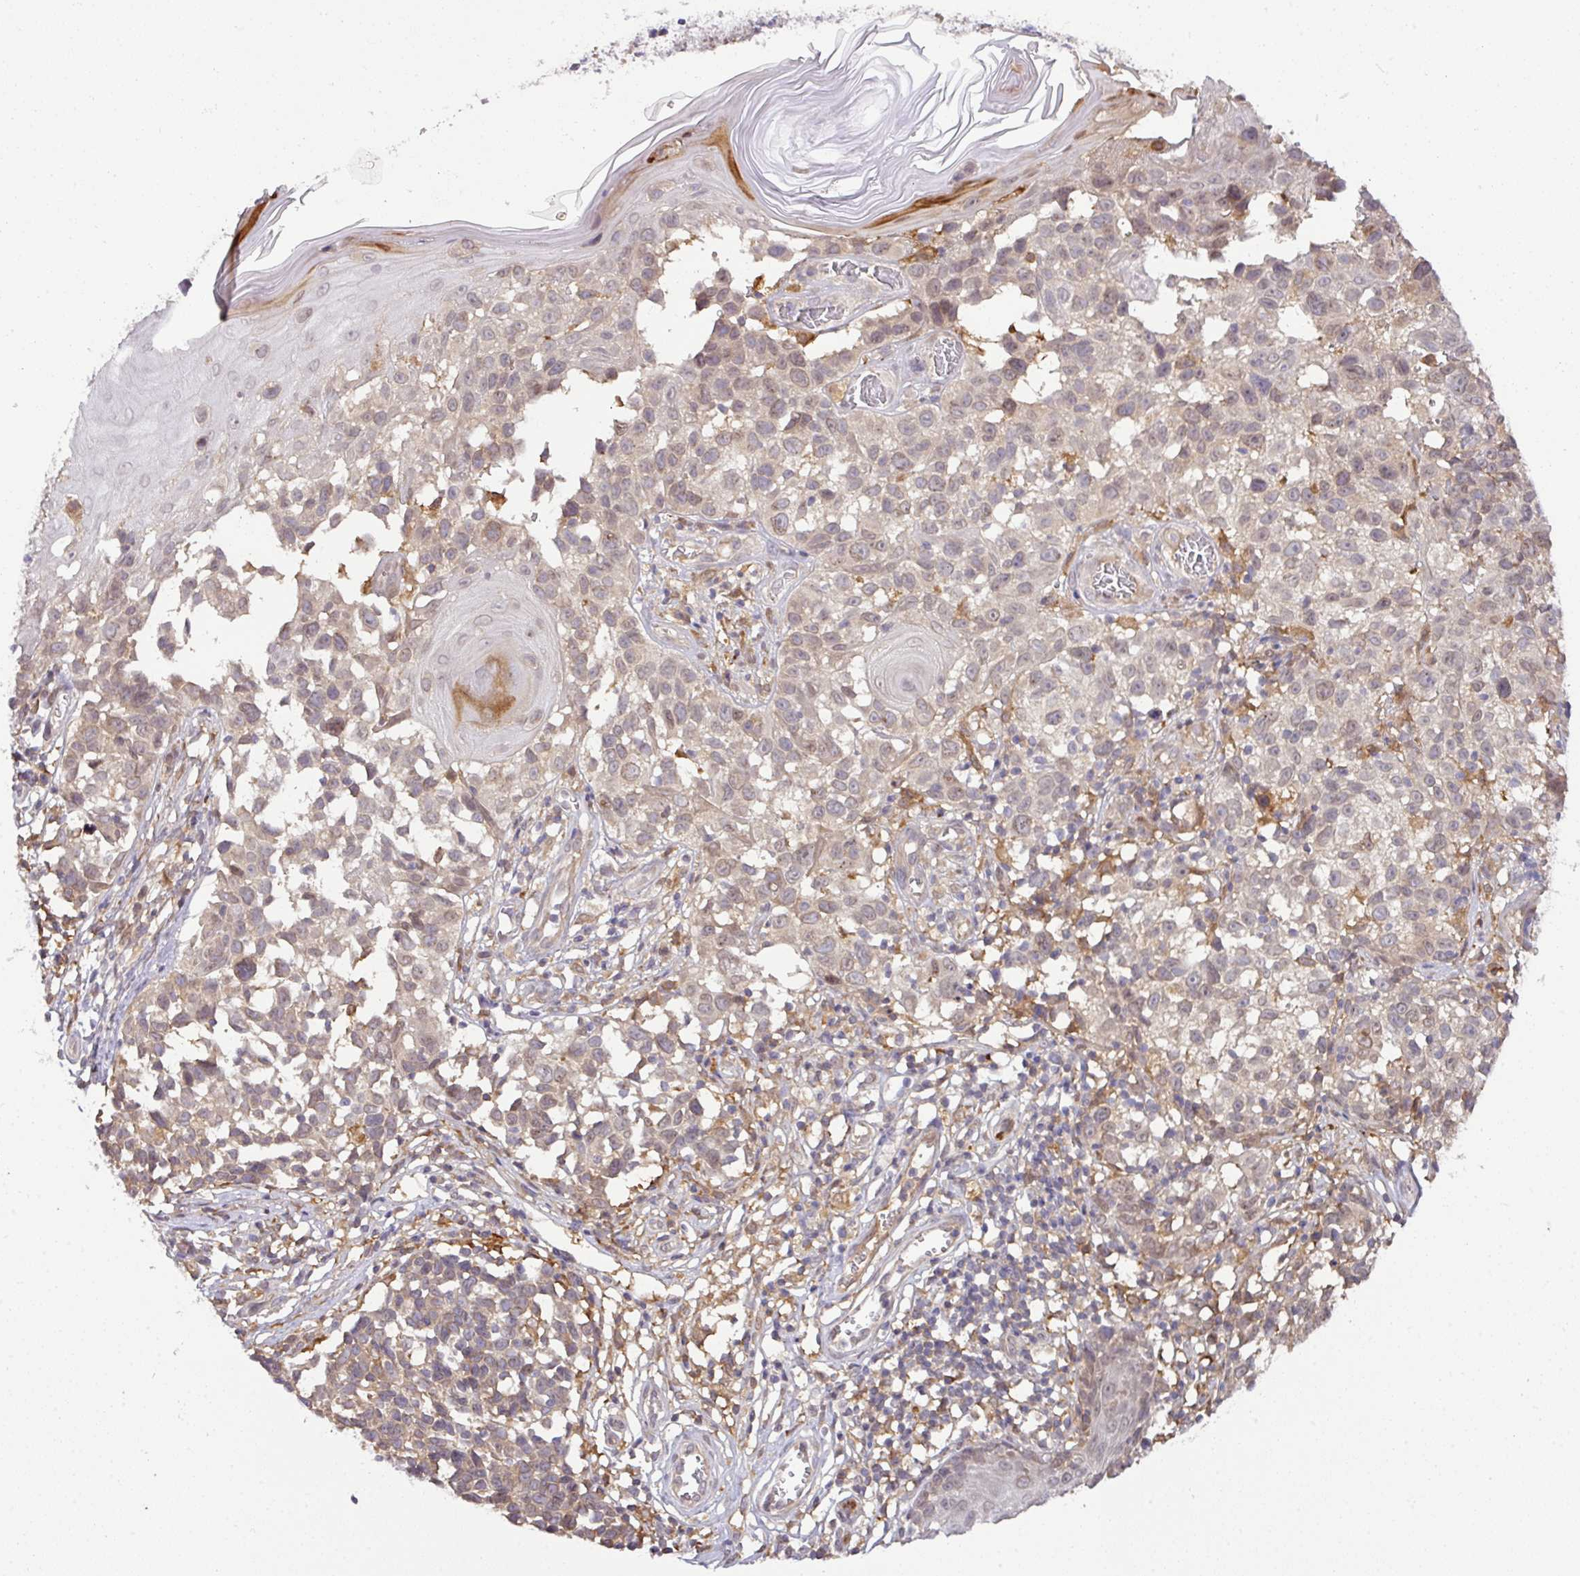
{"staining": {"intensity": "weak", "quantity": ">75%", "location": "cytoplasmic/membranous"}, "tissue": "melanoma", "cell_type": "Tumor cells", "image_type": "cancer", "snomed": [{"axis": "morphology", "description": "Malignant melanoma, NOS"}, {"axis": "topography", "description": "Skin"}], "caption": "The image shows a brown stain indicating the presence of a protein in the cytoplasmic/membranous of tumor cells in malignant melanoma.", "gene": "GCNT7", "patient": {"sex": "male", "age": 73}}